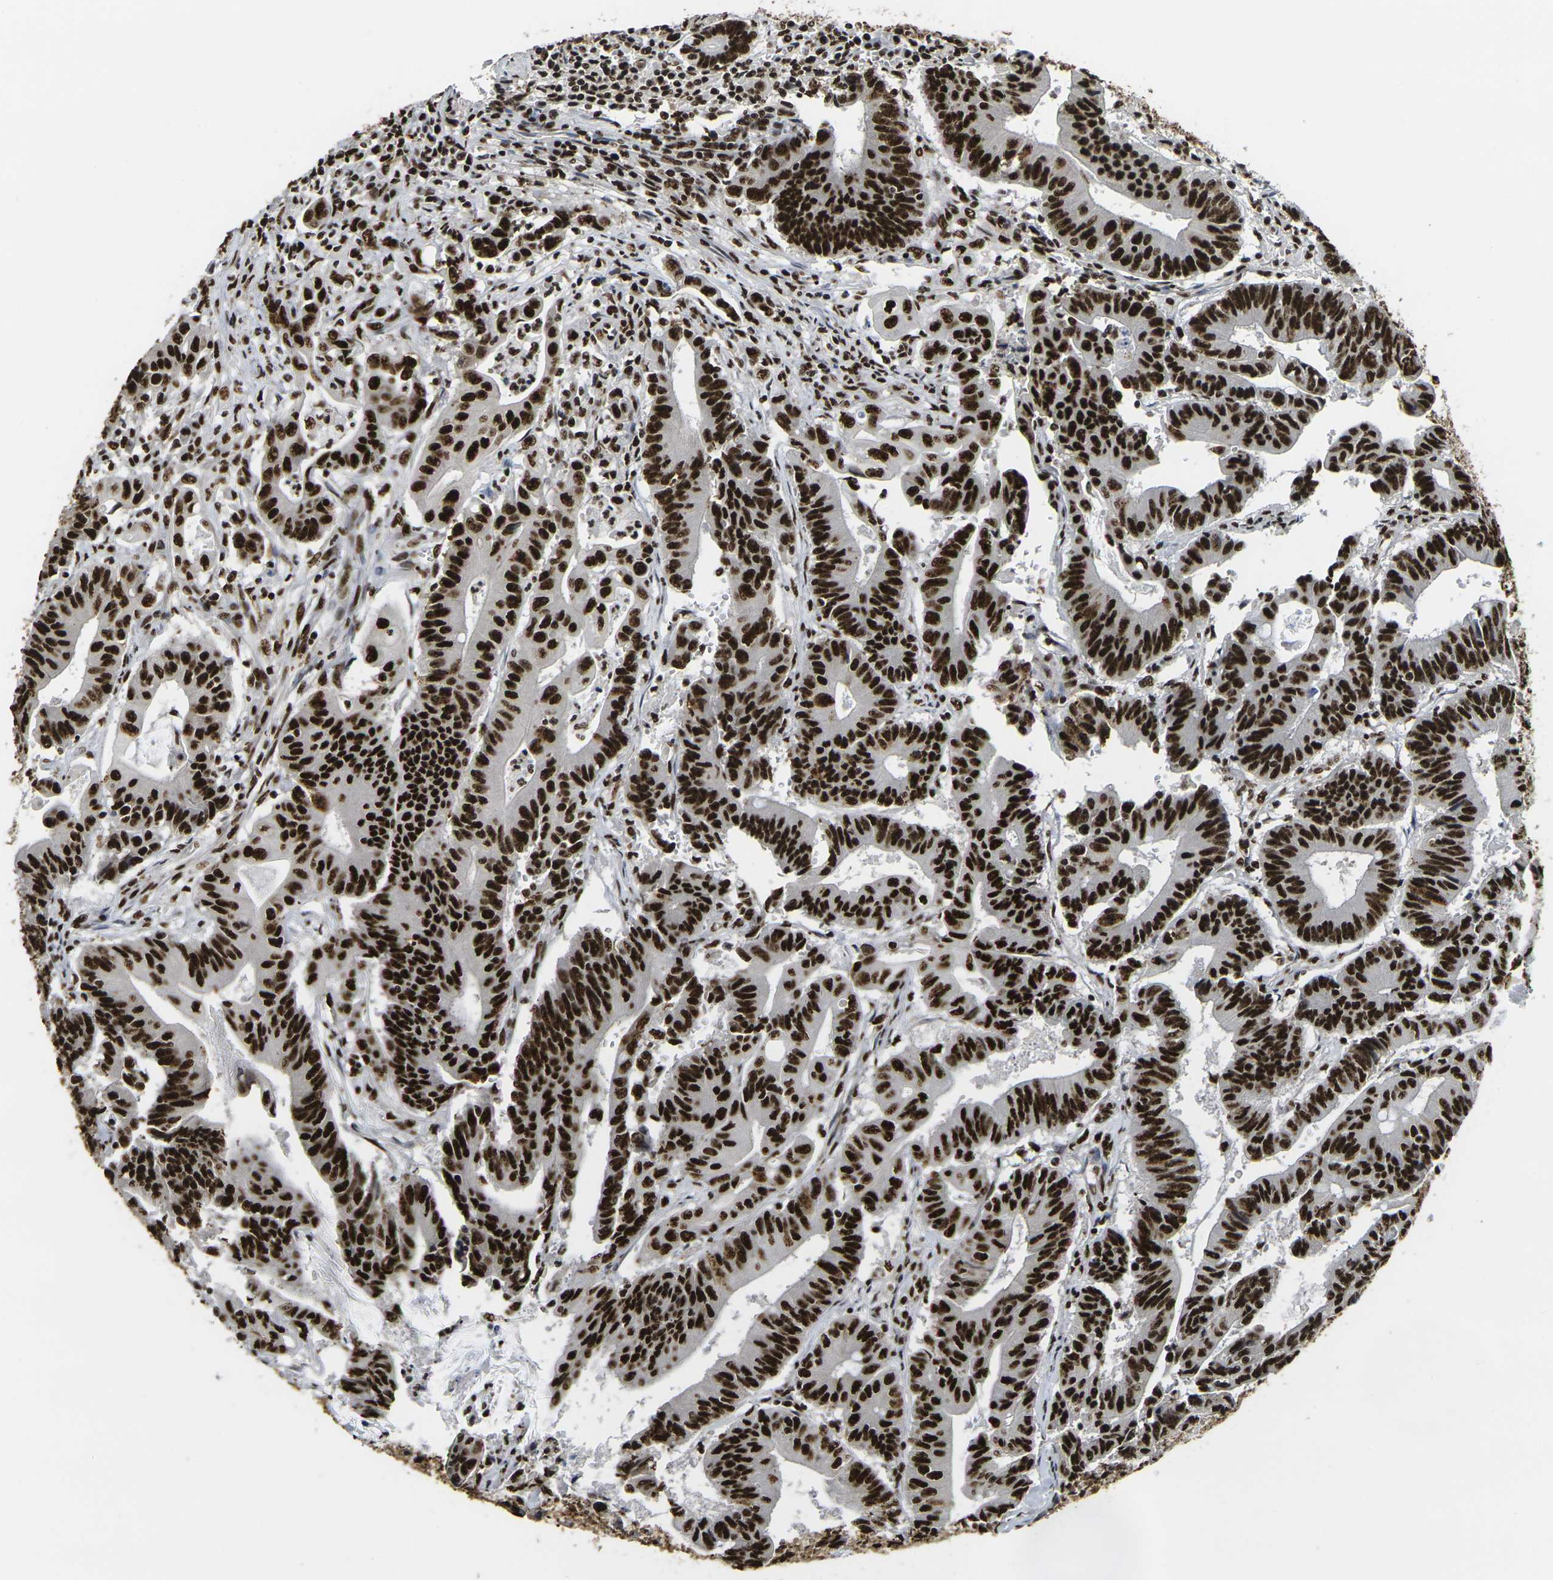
{"staining": {"intensity": "strong", "quantity": ">75%", "location": "nuclear"}, "tissue": "colorectal cancer", "cell_type": "Tumor cells", "image_type": "cancer", "snomed": [{"axis": "morphology", "description": "Adenocarcinoma, NOS"}, {"axis": "topography", "description": "Colon"}], "caption": "There is high levels of strong nuclear staining in tumor cells of adenocarcinoma (colorectal), as demonstrated by immunohistochemical staining (brown color).", "gene": "SMARCC1", "patient": {"sex": "male", "age": 45}}